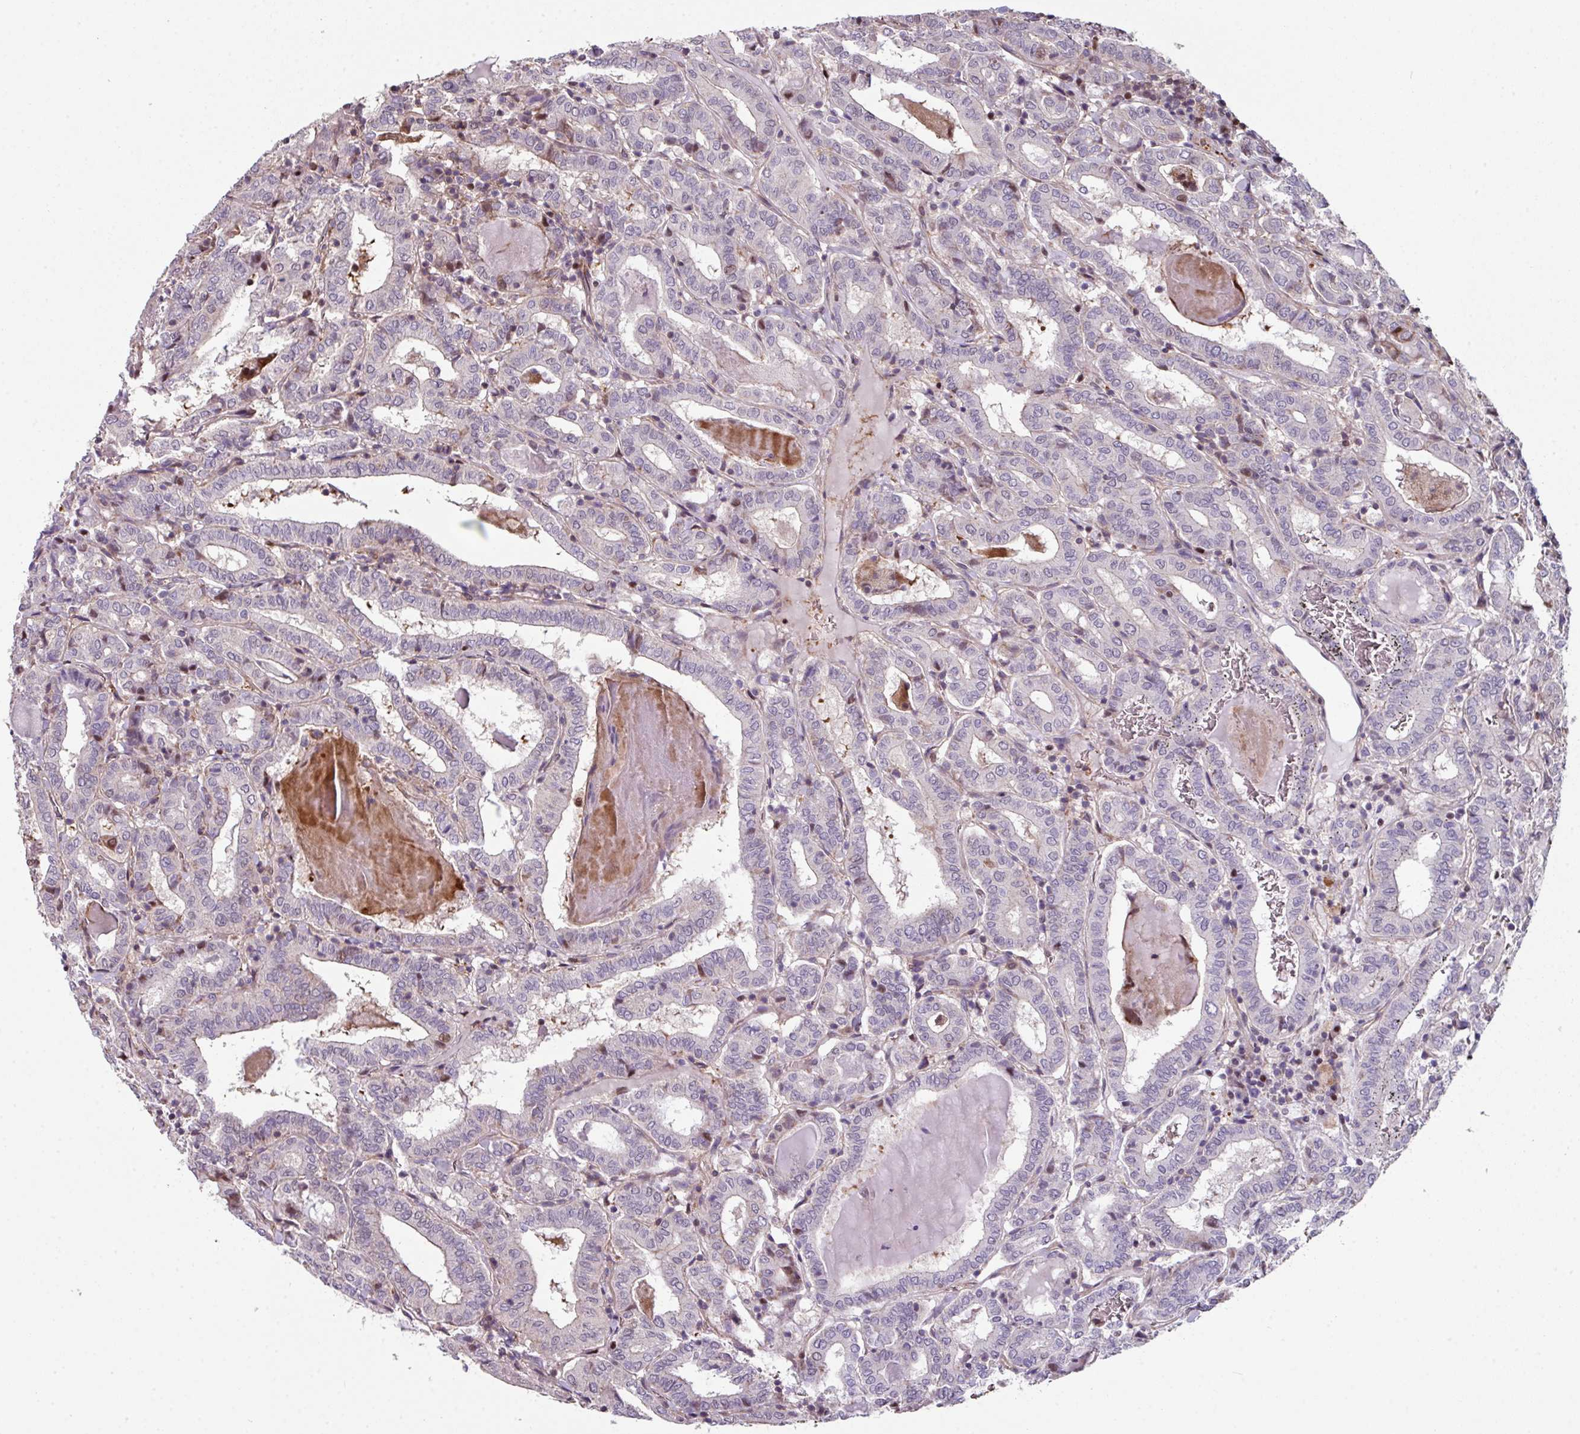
{"staining": {"intensity": "negative", "quantity": "none", "location": "none"}, "tissue": "thyroid cancer", "cell_type": "Tumor cells", "image_type": "cancer", "snomed": [{"axis": "morphology", "description": "Papillary adenocarcinoma, NOS"}, {"axis": "topography", "description": "Thyroid gland"}], "caption": "The immunohistochemistry (IHC) histopathology image has no significant staining in tumor cells of thyroid cancer tissue. (IHC, brightfield microscopy, high magnification).", "gene": "ANO9", "patient": {"sex": "female", "age": 72}}